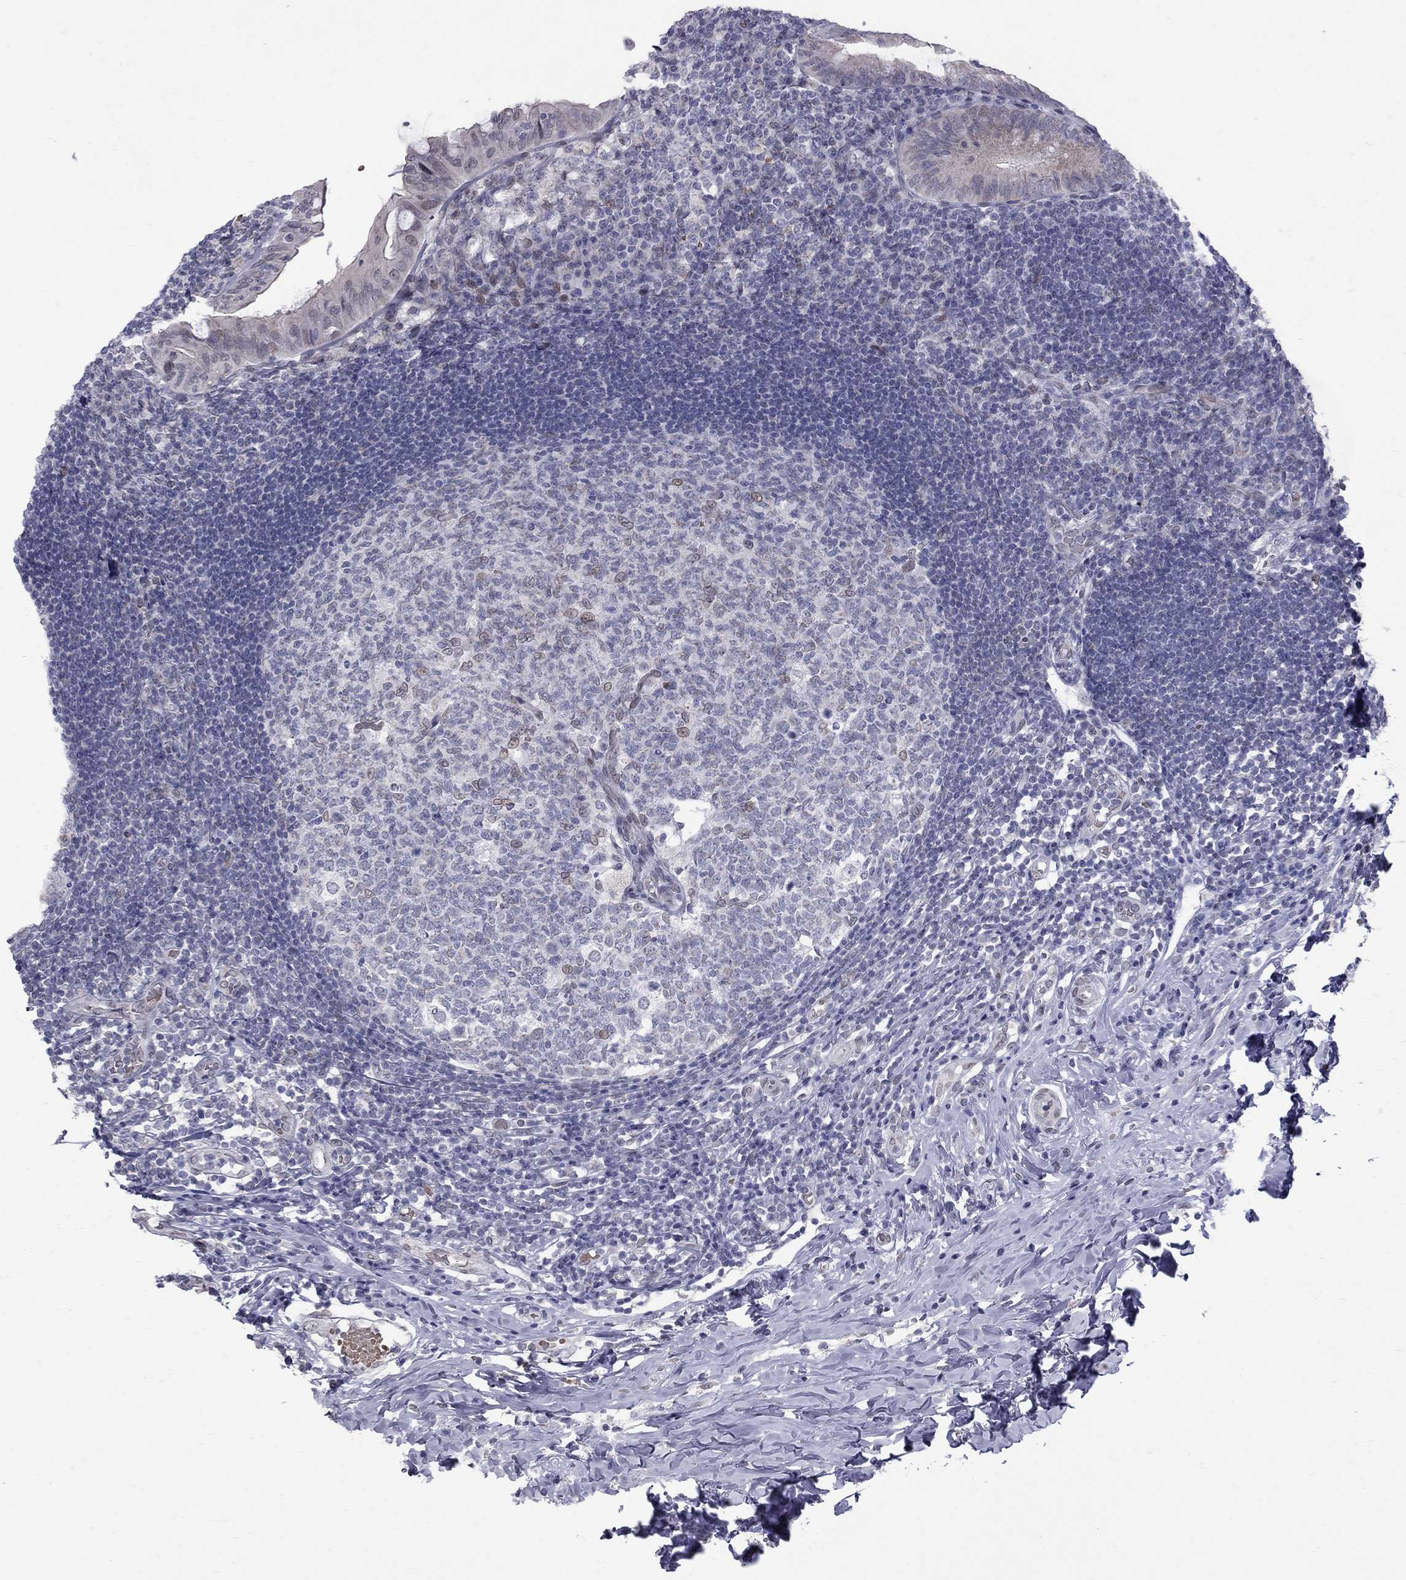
{"staining": {"intensity": "negative", "quantity": "none", "location": "none"}, "tissue": "appendix", "cell_type": "Glandular cells", "image_type": "normal", "snomed": [{"axis": "morphology", "description": "Normal tissue, NOS"}, {"axis": "morphology", "description": "Inflammation, NOS"}, {"axis": "topography", "description": "Appendix"}], "caption": "Human appendix stained for a protein using IHC exhibits no positivity in glandular cells.", "gene": "CLTCL1", "patient": {"sex": "male", "age": 16}}